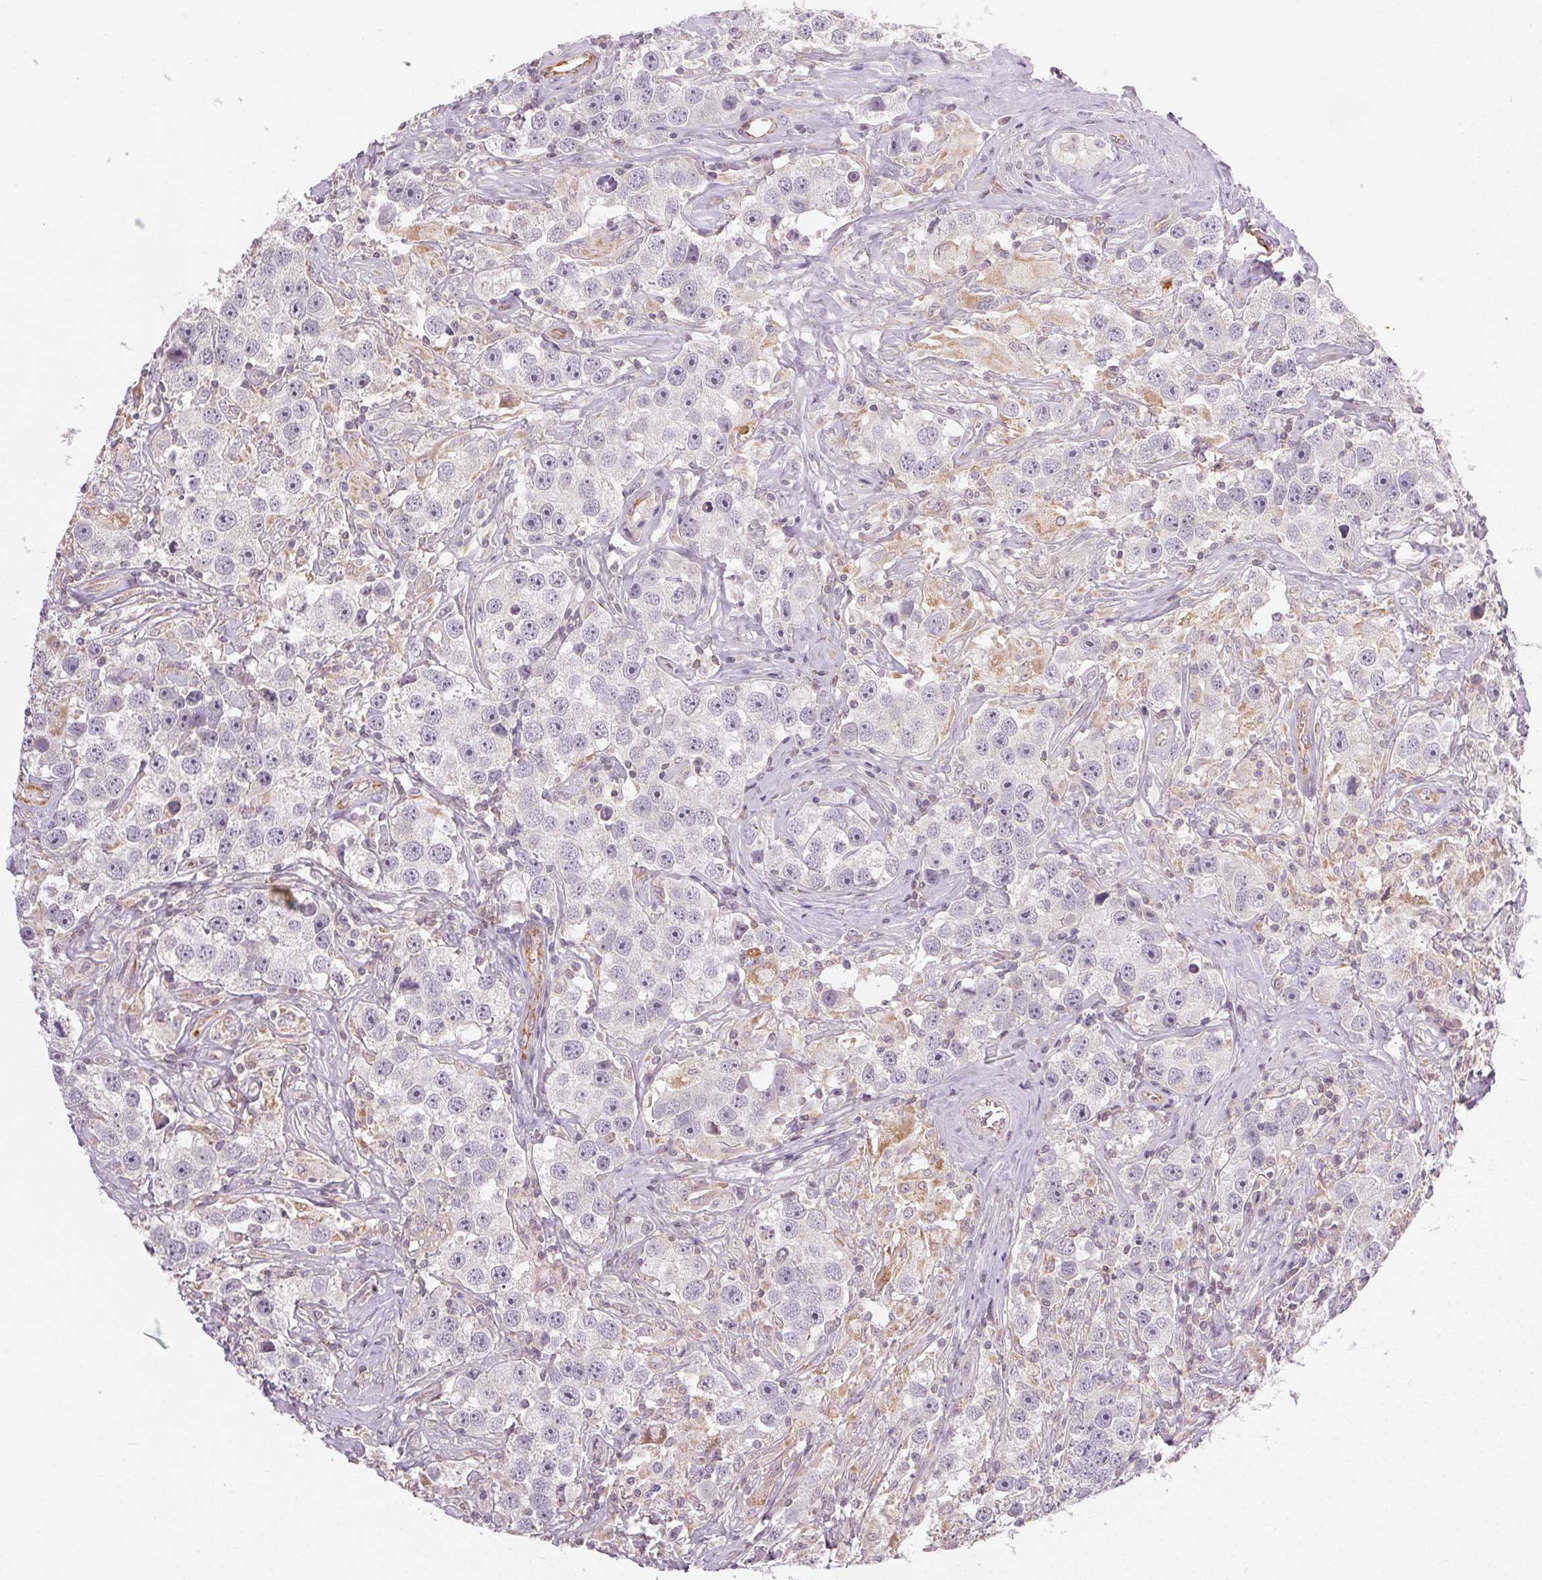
{"staining": {"intensity": "negative", "quantity": "none", "location": "none"}, "tissue": "testis cancer", "cell_type": "Tumor cells", "image_type": "cancer", "snomed": [{"axis": "morphology", "description": "Seminoma, NOS"}, {"axis": "topography", "description": "Testis"}], "caption": "An immunohistochemistry (IHC) photomicrograph of testis cancer is shown. There is no staining in tumor cells of testis cancer.", "gene": "NCOA4", "patient": {"sex": "male", "age": 49}}